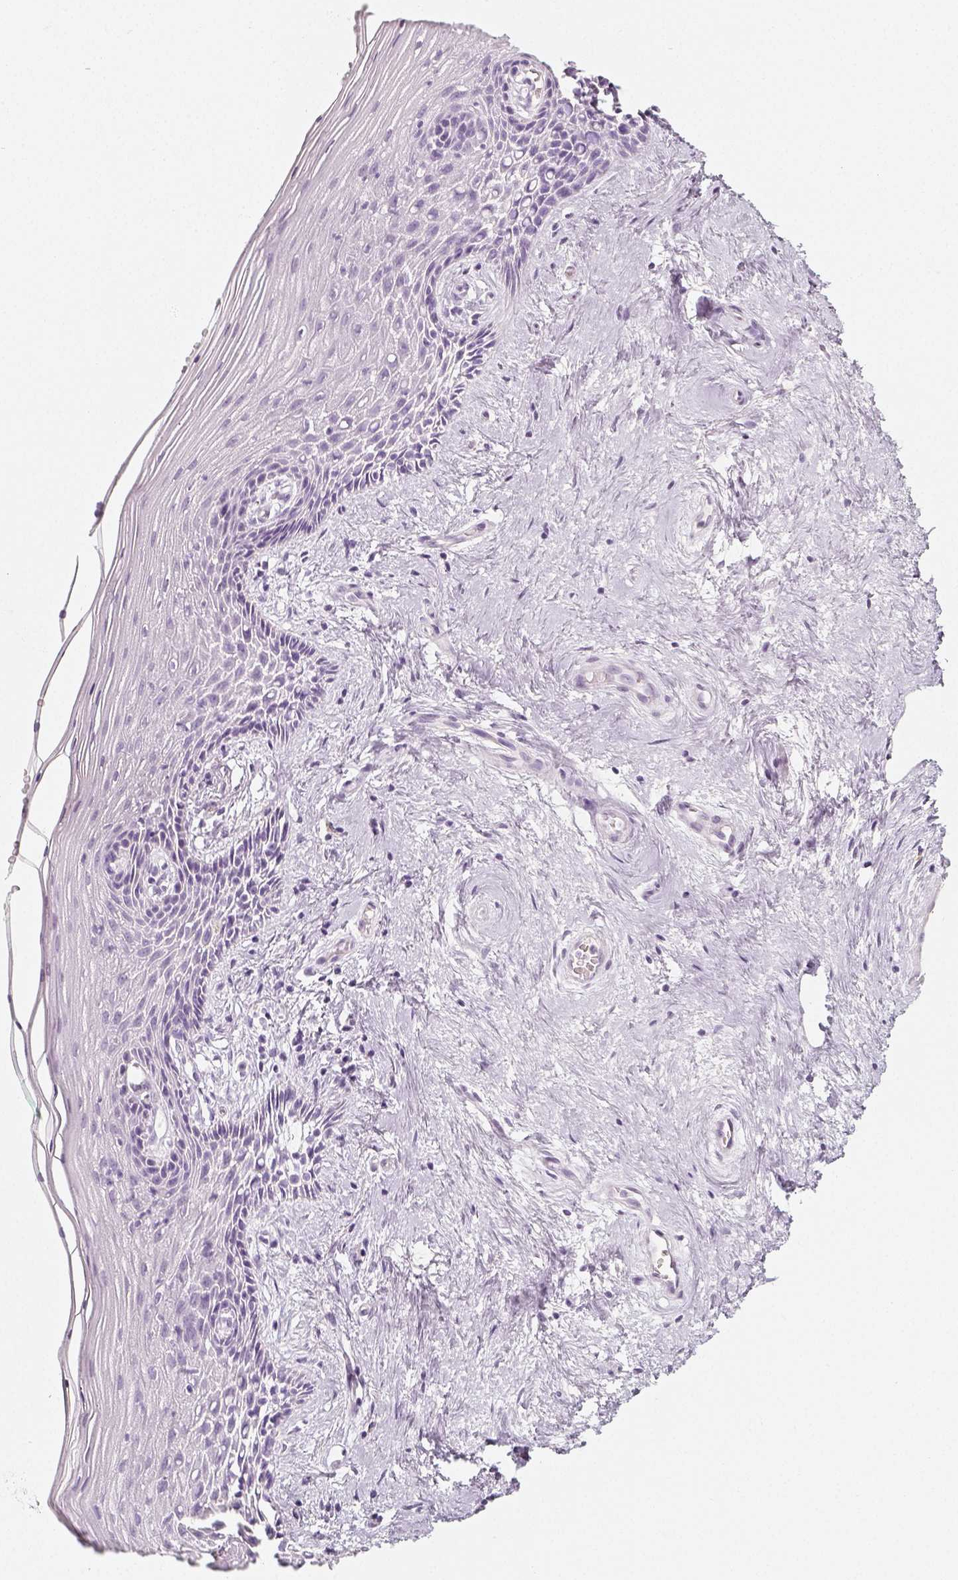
{"staining": {"intensity": "negative", "quantity": "none", "location": "none"}, "tissue": "vagina", "cell_type": "Squamous epithelial cells", "image_type": "normal", "snomed": [{"axis": "morphology", "description": "Normal tissue, NOS"}, {"axis": "topography", "description": "Vagina"}], "caption": "An immunohistochemistry image of unremarkable vagina is shown. There is no staining in squamous epithelial cells of vagina.", "gene": "NECAB2", "patient": {"sex": "female", "age": 45}}